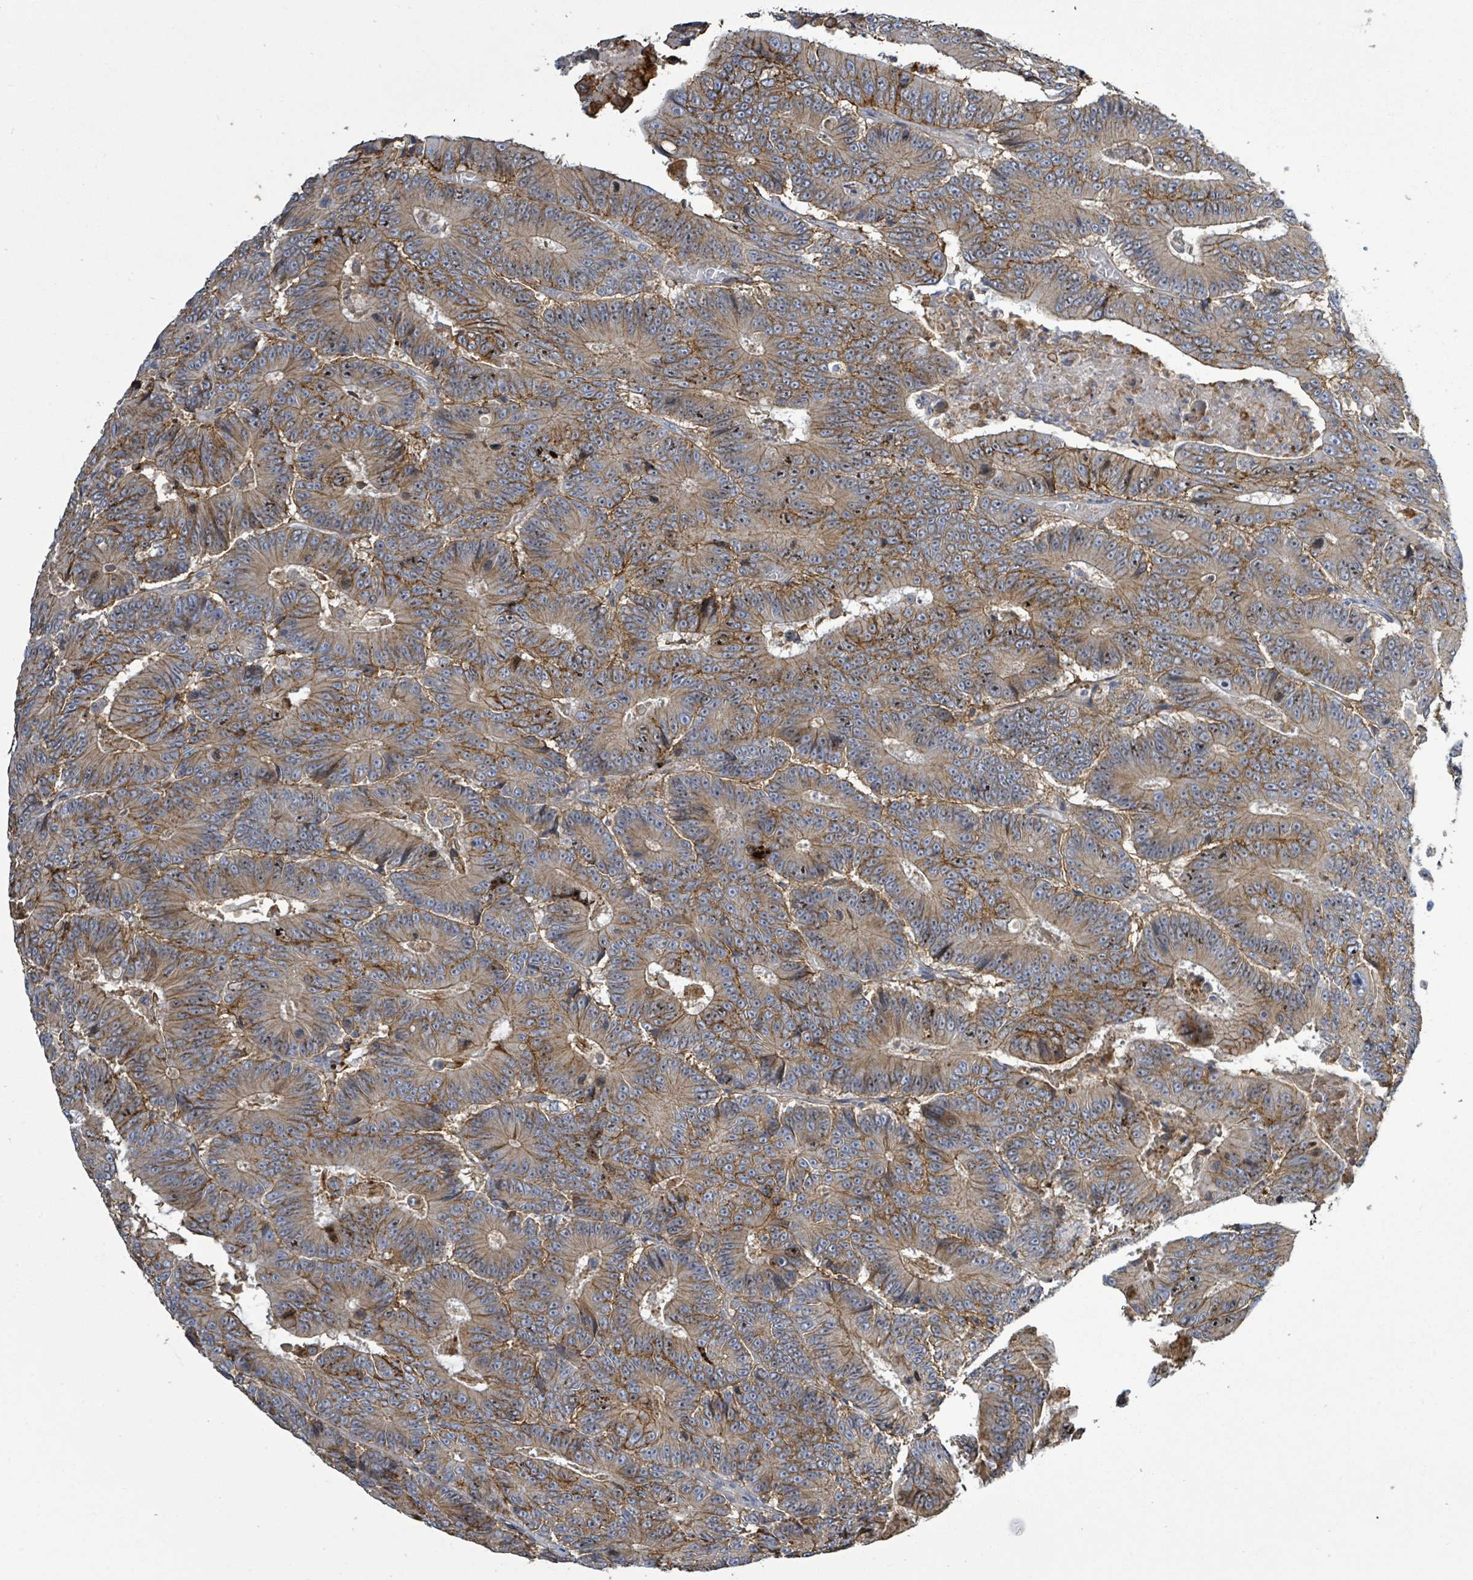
{"staining": {"intensity": "moderate", "quantity": "25%-75%", "location": "cytoplasmic/membranous"}, "tissue": "colorectal cancer", "cell_type": "Tumor cells", "image_type": "cancer", "snomed": [{"axis": "morphology", "description": "Adenocarcinoma, NOS"}, {"axis": "topography", "description": "Colon"}], "caption": "Human colorectal cancer (adenocarcinoma) stained for a protein (brown) demonstrates moderate cytoplasmic/membranous positive staining in approximately 25%-75% of tumor cells.", "gene": "KRAS", "patient": {"sex": "male", "age": 83}}